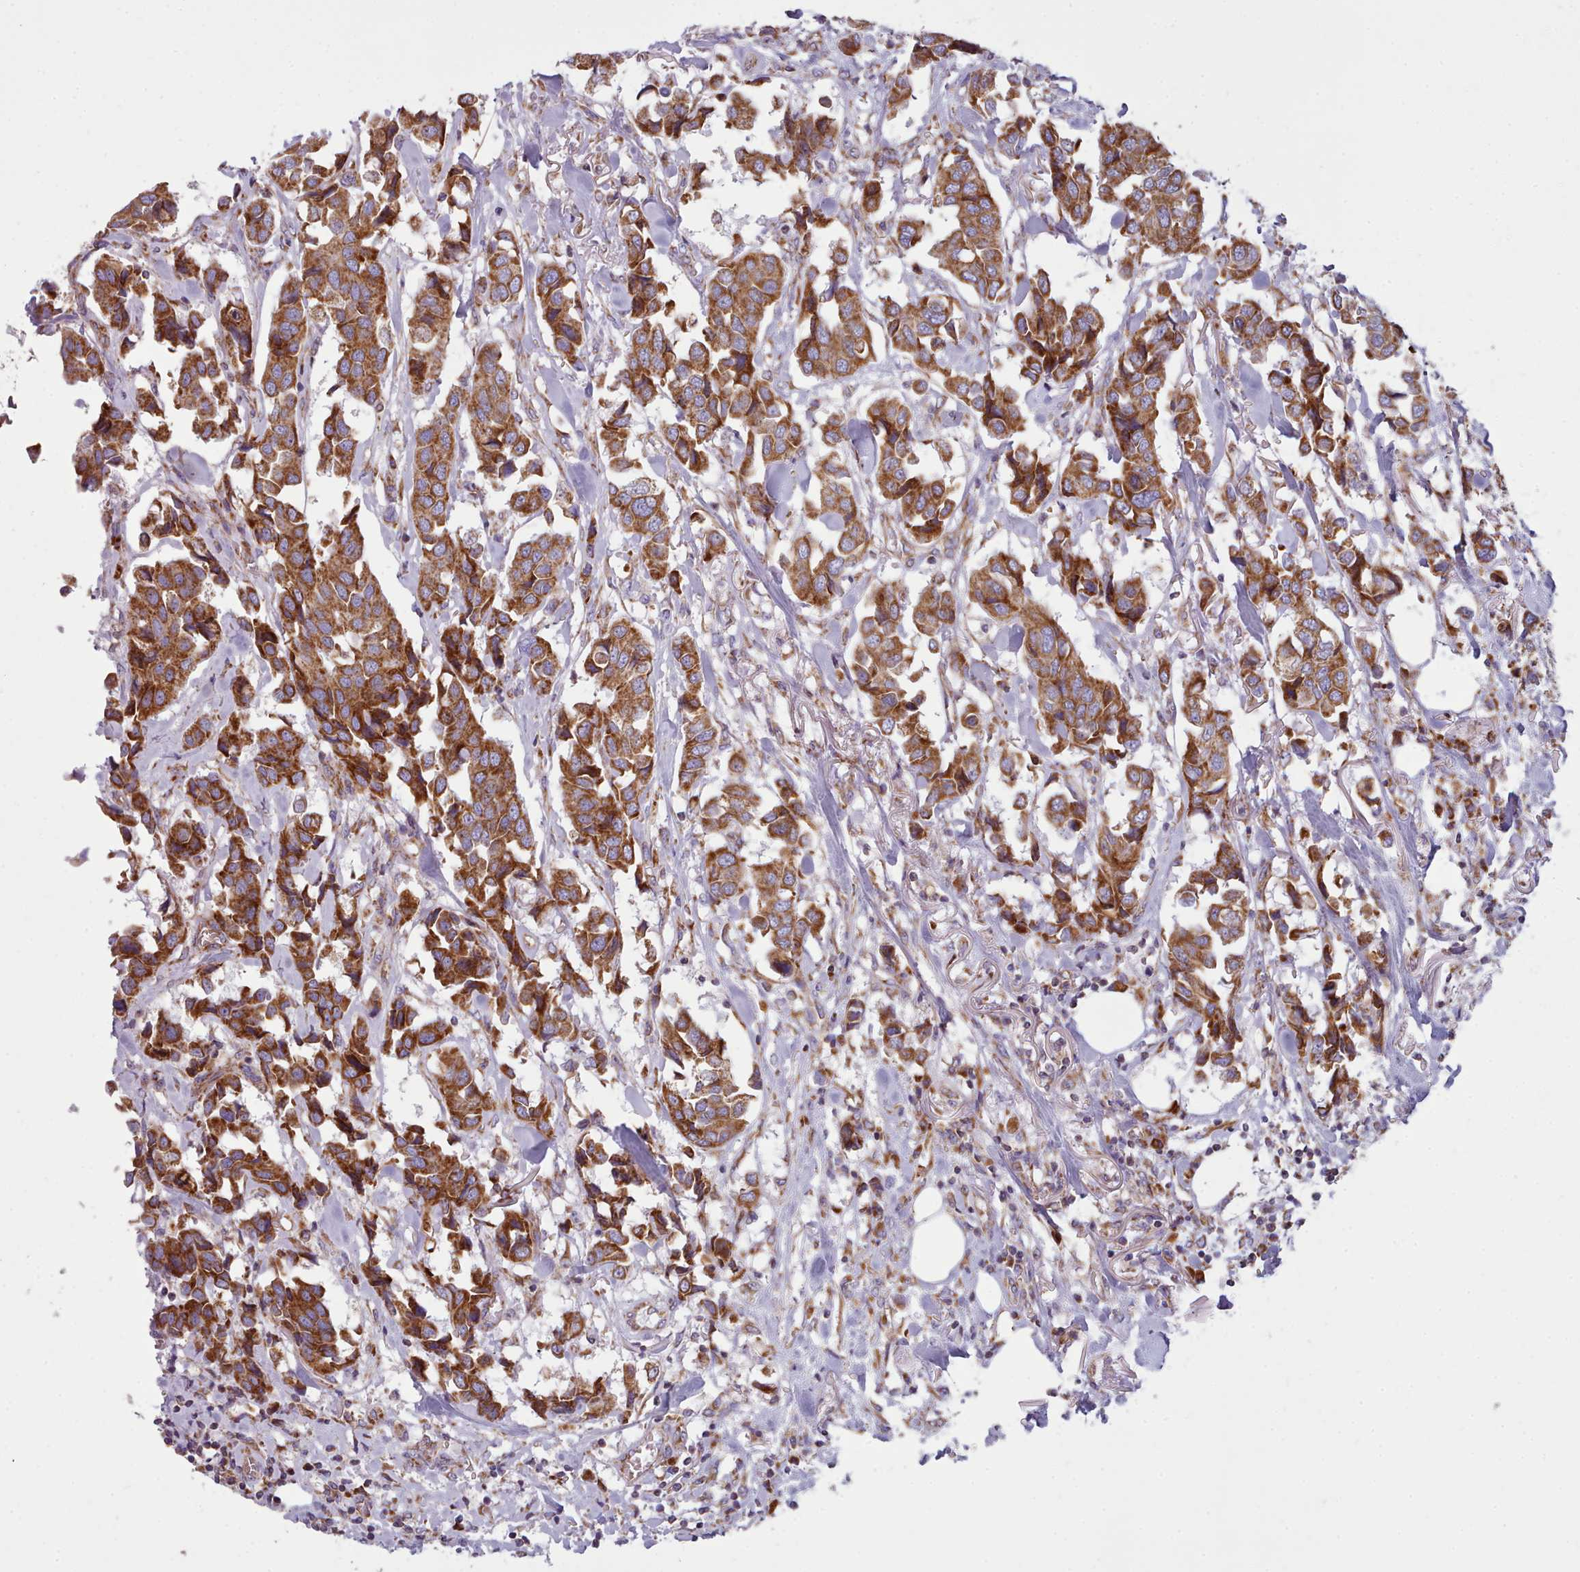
{"staining": {"intensity": "strong", "quantity": ">75%", "location": "cytoplasmic/membranous"}, "tissue": "breast cancer", "cell_type": "Tumor cells", "image_type": "cancer", "snomed": [{"axis": "morphology", "description": "Duct carcinoma"}, {"axis": "topography", "description": "Breast"}], "caption": "A high-resolution histopathology image shows immunohistochemistry staining of breast invasive ductal carcinoma, which shows strong cytoplasmic/membranous positivity in approximately >75% of tumor cells. The staining is performed using DAB brown chromogen to label protein expression. The nuclei are counter-stained blue using hematoxylin.", "gene": "SRP54", "patient": {"sex": "female", "age": 80}}